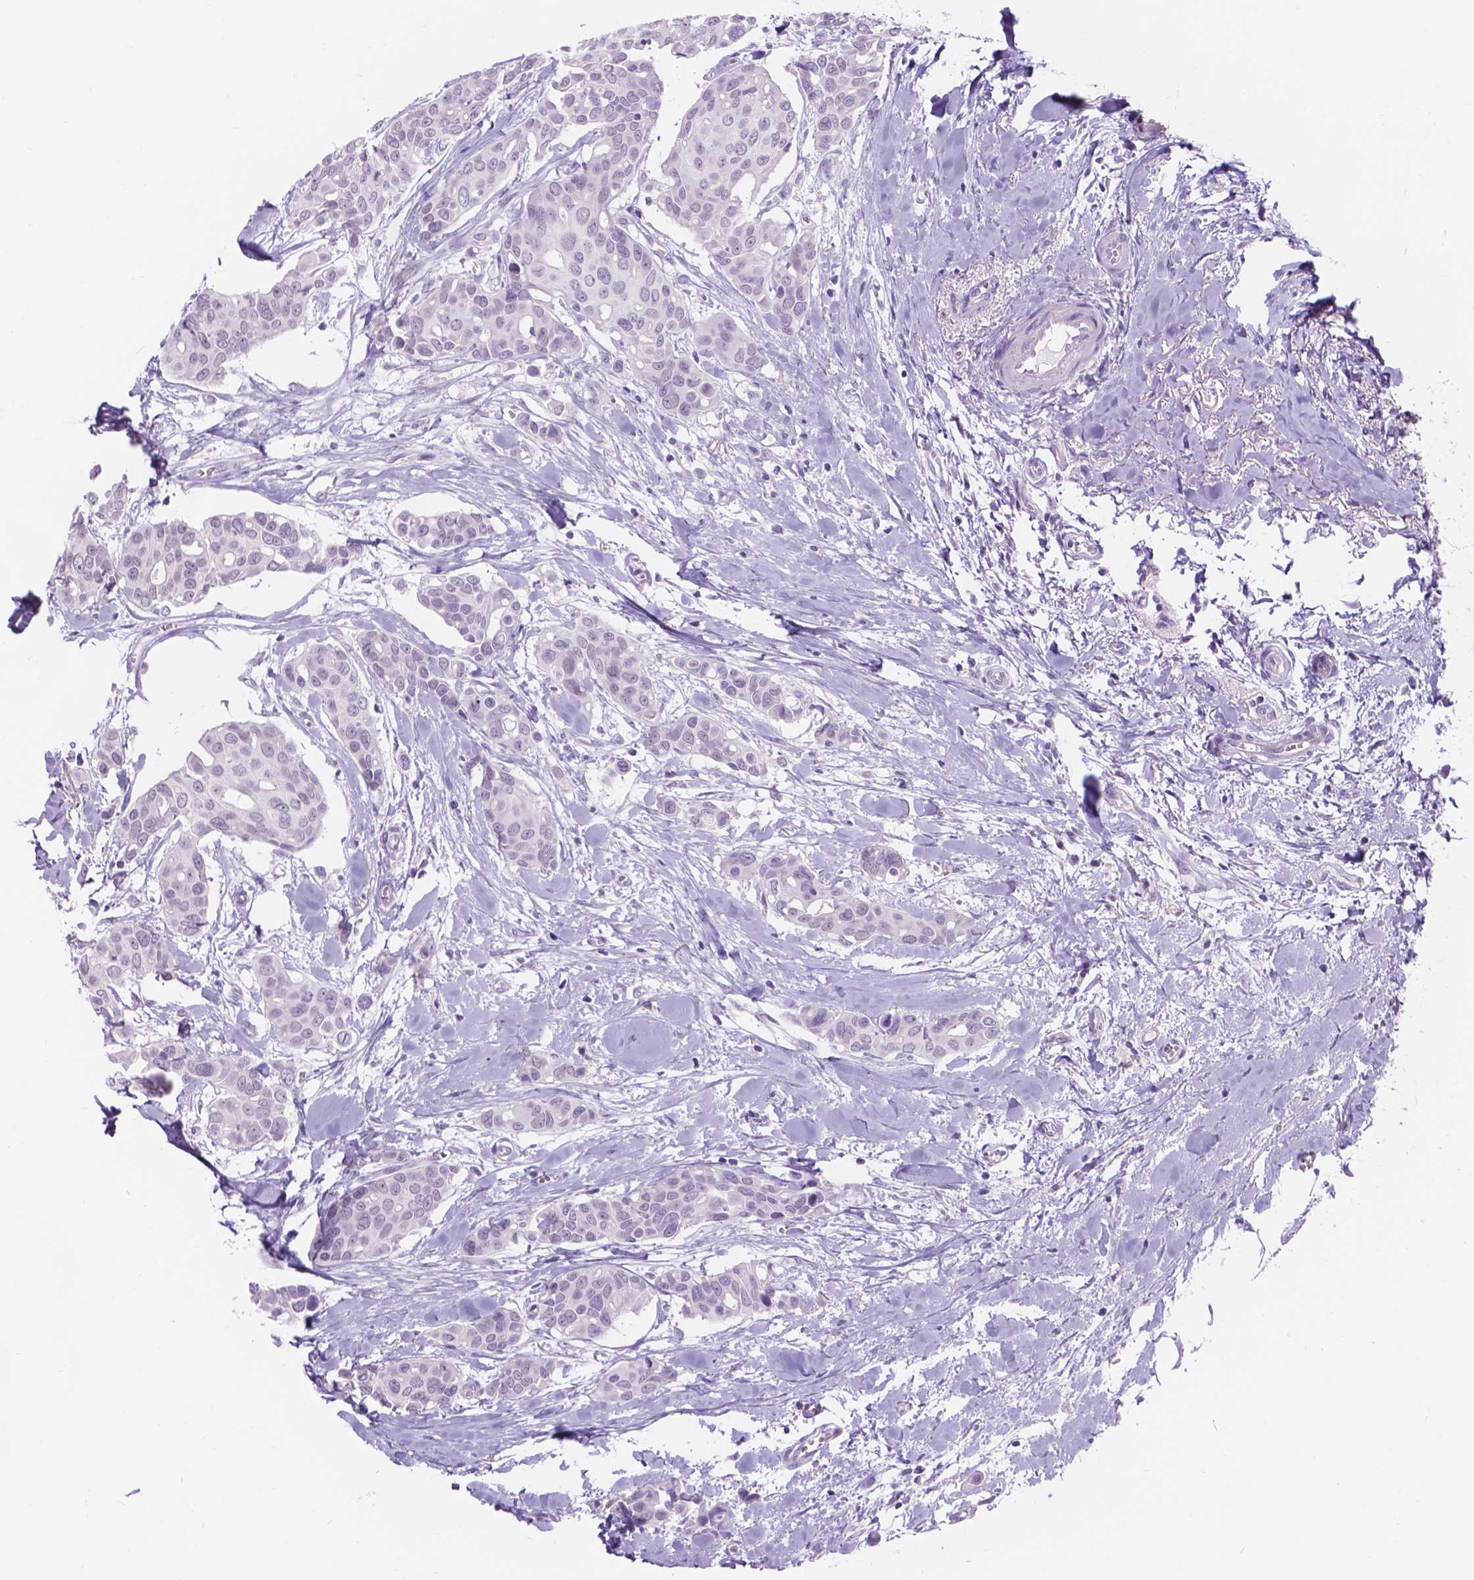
{"staining": {"intensity": "negative", "quantity": "none", "location": "none"}, "tissue": "breast cancer", "cell_type": "Tumor cells", "image_type": "cancer", "snomed": [{"axis": "morphology", "description": "Duct carcinoma"}, {"axis": "topography", "description": "Breast"}], "caption": "This image is of breast cancer stained with immunohistochemistry (IHC) to label a protein in brown with the nuclei are counter-stained blue. There is no positivity in tumor cells.", "gene": "DCC", "patient": {"sex": "female", "age": 54}}